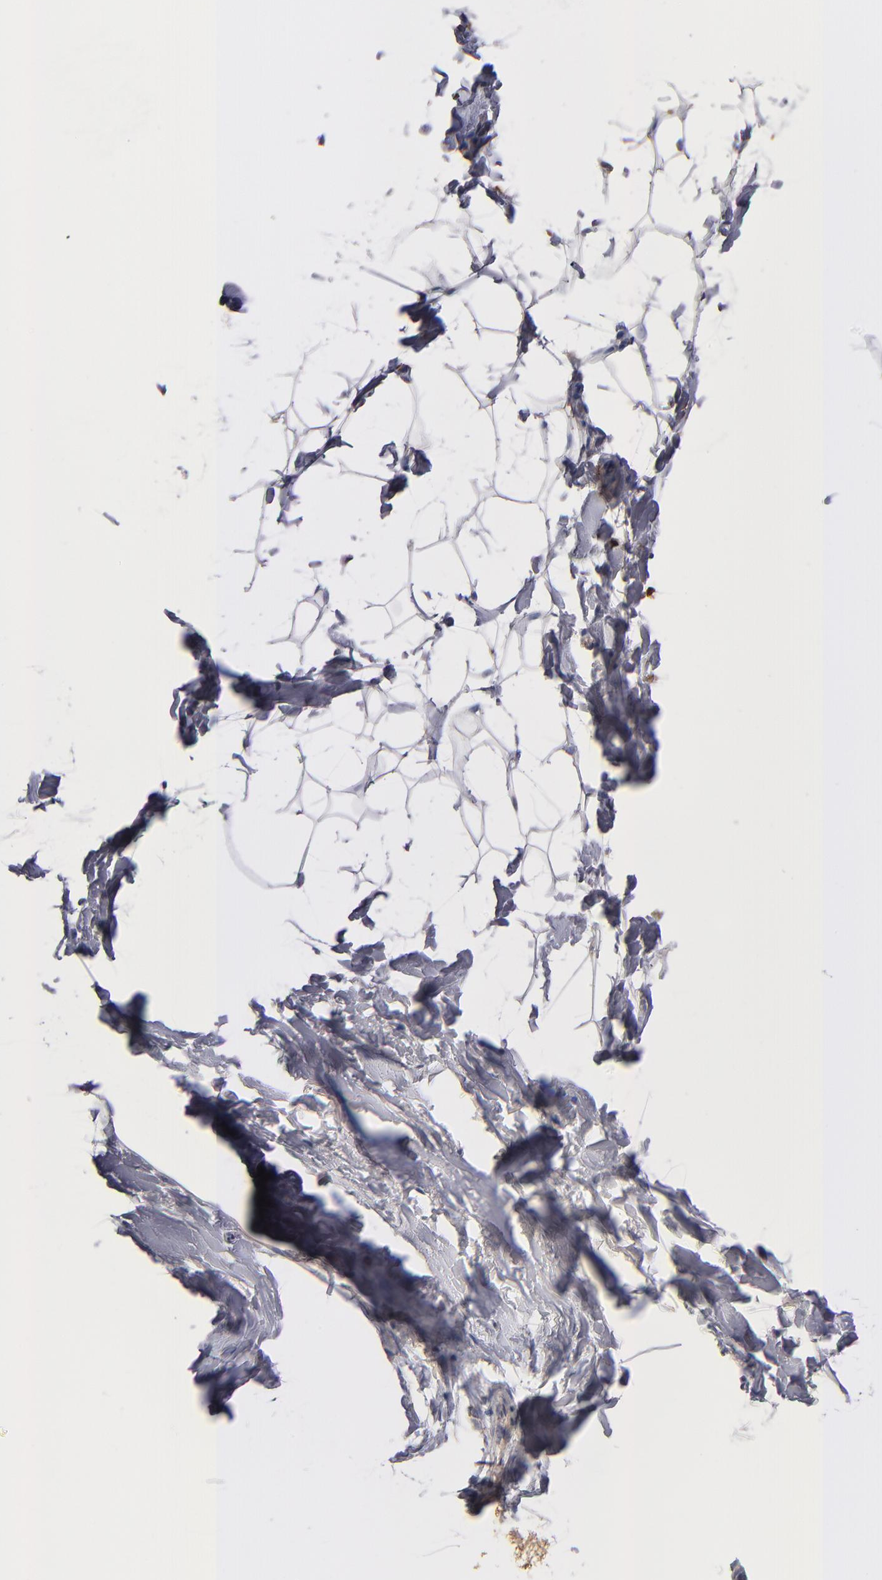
{"staining": {"intensity": "negative", "quantity": "none", "location": "none"}, "tissue": "breast", "cell_type": "Adipocytes", "image_type": "normal", "snomed": [{"axis": "morphology", "description": "Normal tissue, NOS"}, {"axis": "topography", "description": "Breast"}], "caption": "DAB (3,3'-diaminobenzidine) immunohistochemical staining of benign human breast displays no significant staining in adipocytes. (Immunohistochemistry (ihc), brightfield microscopy, high magnification).", "gene": "DACT1", "patient": {"sex": "female", "age": 23}}